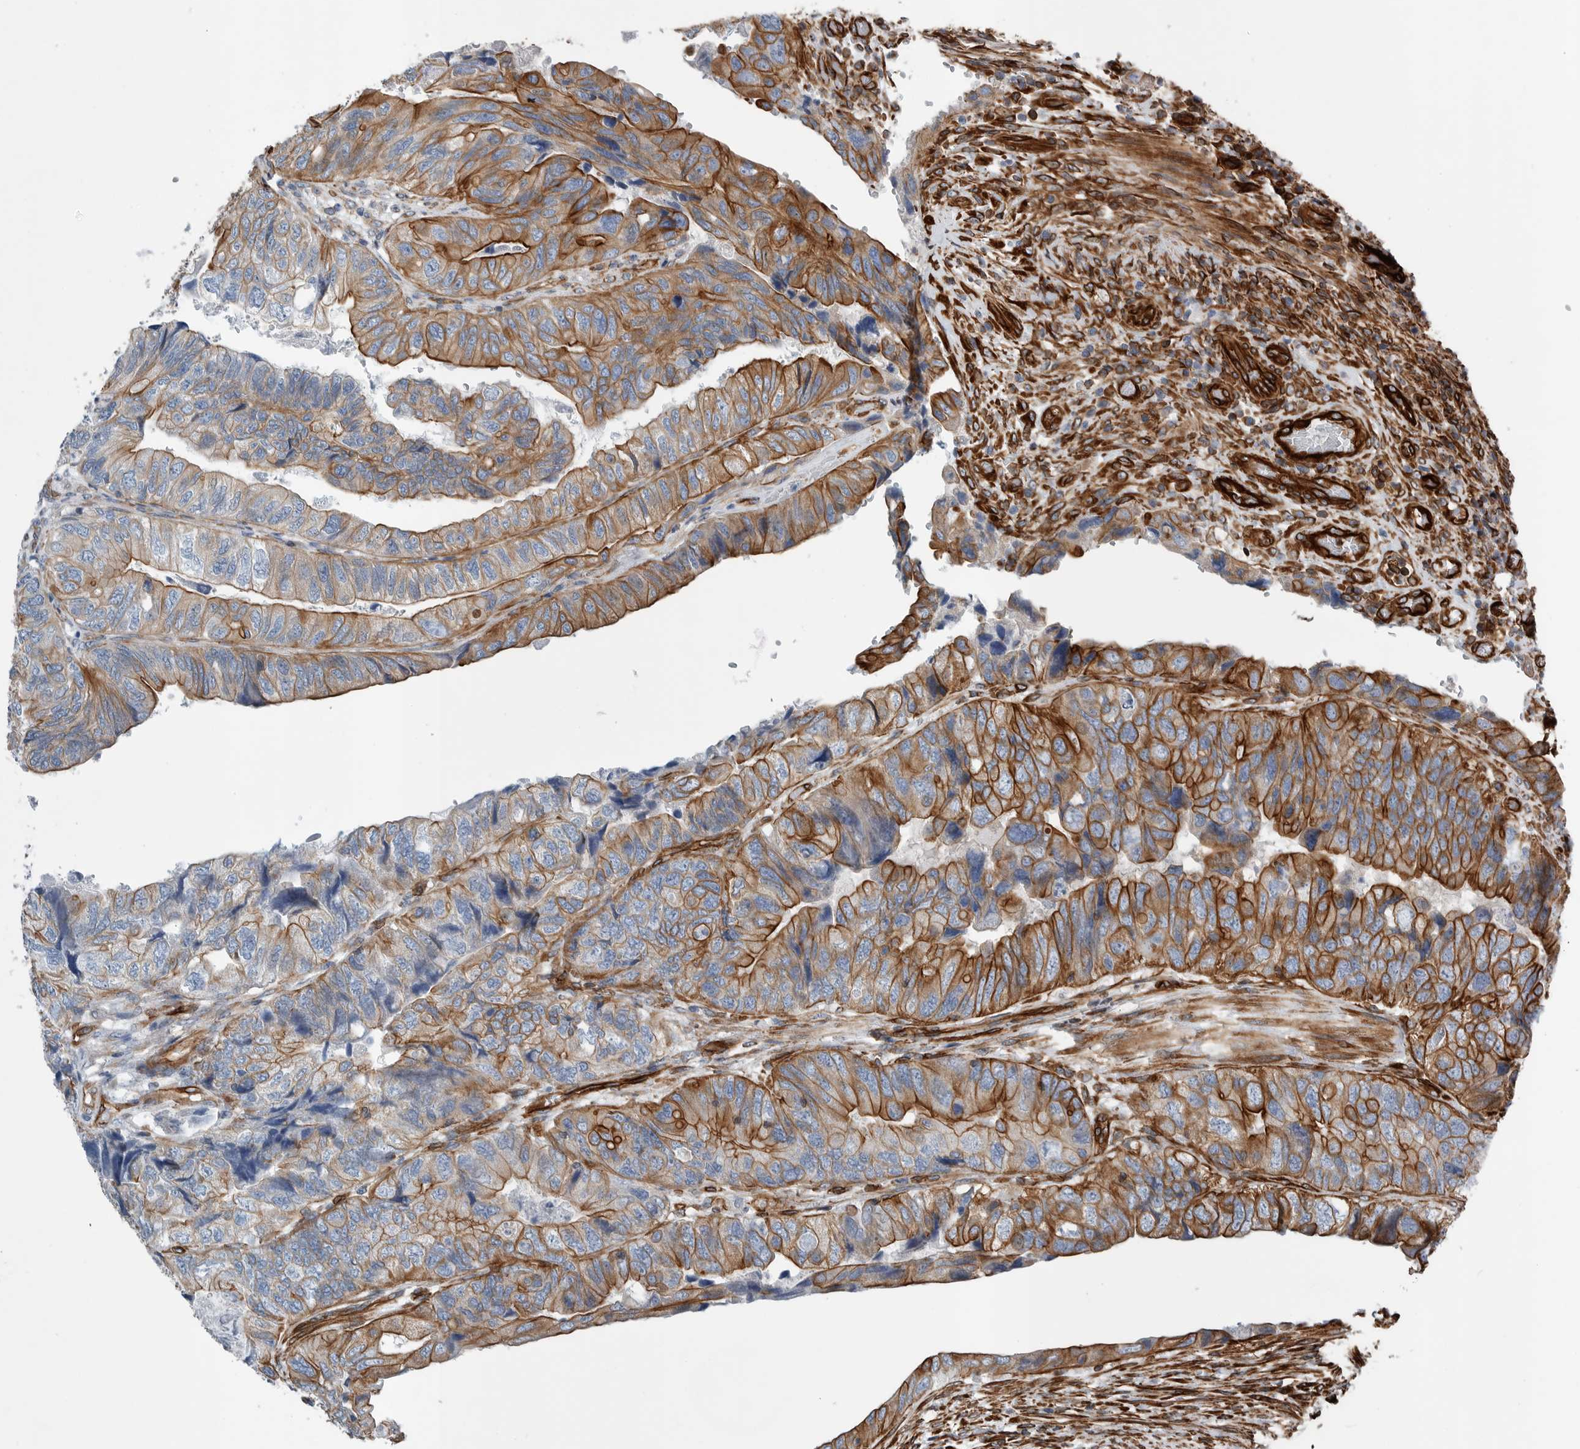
{"staining": {"intensity": "strong", "quantity": "25%-75%", "location": "cytoplasmic/membranous"}, "tissue": "colorectal cancer", "cell_type": "Tumor cells", "image_type": "cancer", "snomed": [{"axis": "morphology", "description": "Adenocarcinoma, NOS"}, {"axis": "topography", "description": "Rectum"}], "caption": "A micrograph of human colorectal adenocarcinoma stained for a protein shows strong cytoplasmic/membranous brown staining in tumor cells. (Brightfield microscopy of DAB IHC at high magnification).", "gene": "PLEC", "patient": {"sex": "male", "age": 63}}